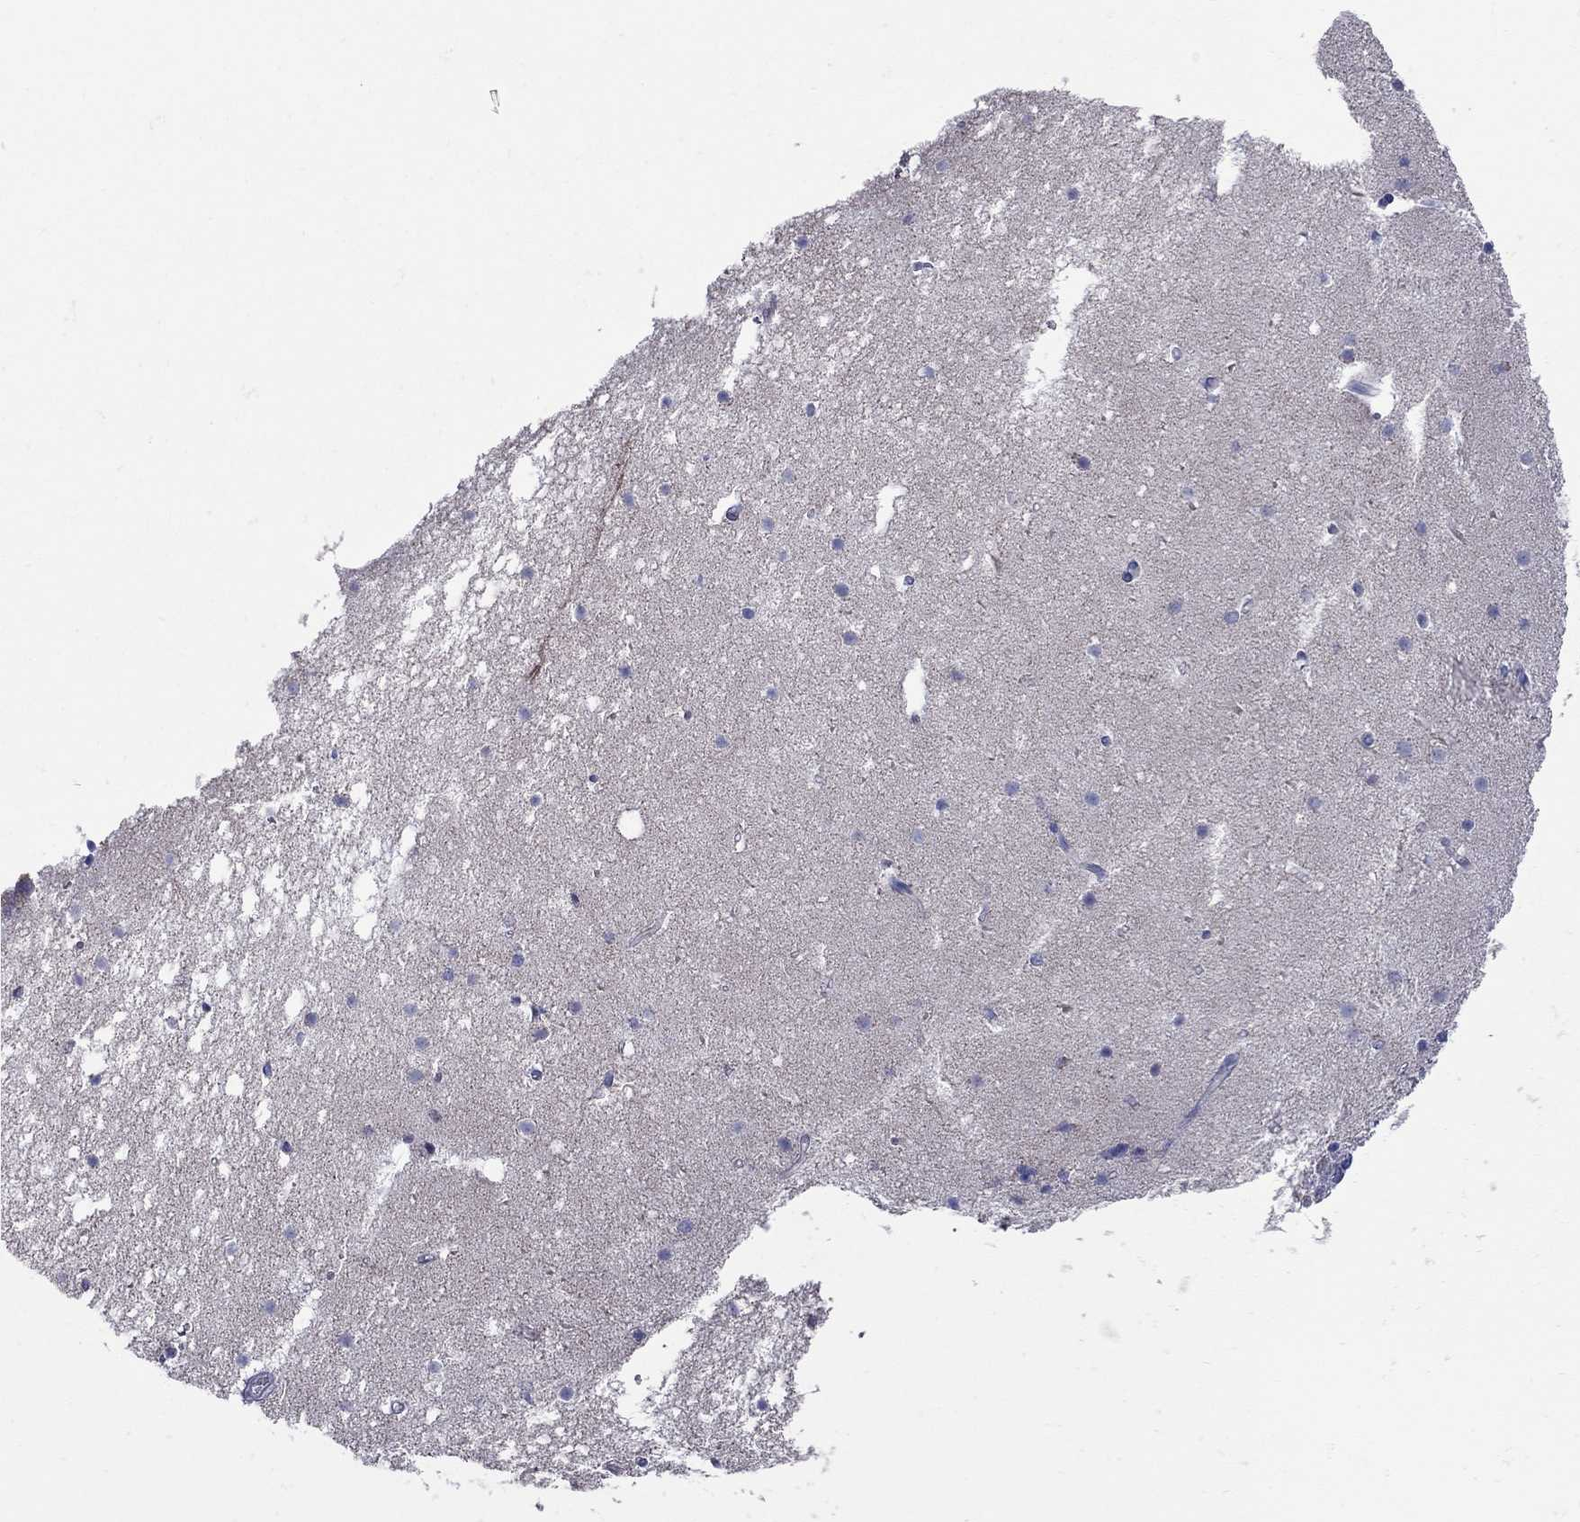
{"staining": {"intensity": "negative", "quantity": "none", "location": "none"}, "tissue": "cerebellum", "cell_type": "Cells in granular layer", "image_type": "normal", "snomed": [{"axis": "morphology", "description": "Normal tissue, NOS"}, {"axis": "topography", "description": "Cerebellum"}], "caption": "Cells in granular layer show no significant protein expression in unremarkable cerebellum. (DAB (3,3'-diaminobenzidine) IHC visualized using brightfield microscopy, high magnification).", "gene": "PDZD3", "patient": {"sex": "male", "age": 70}}